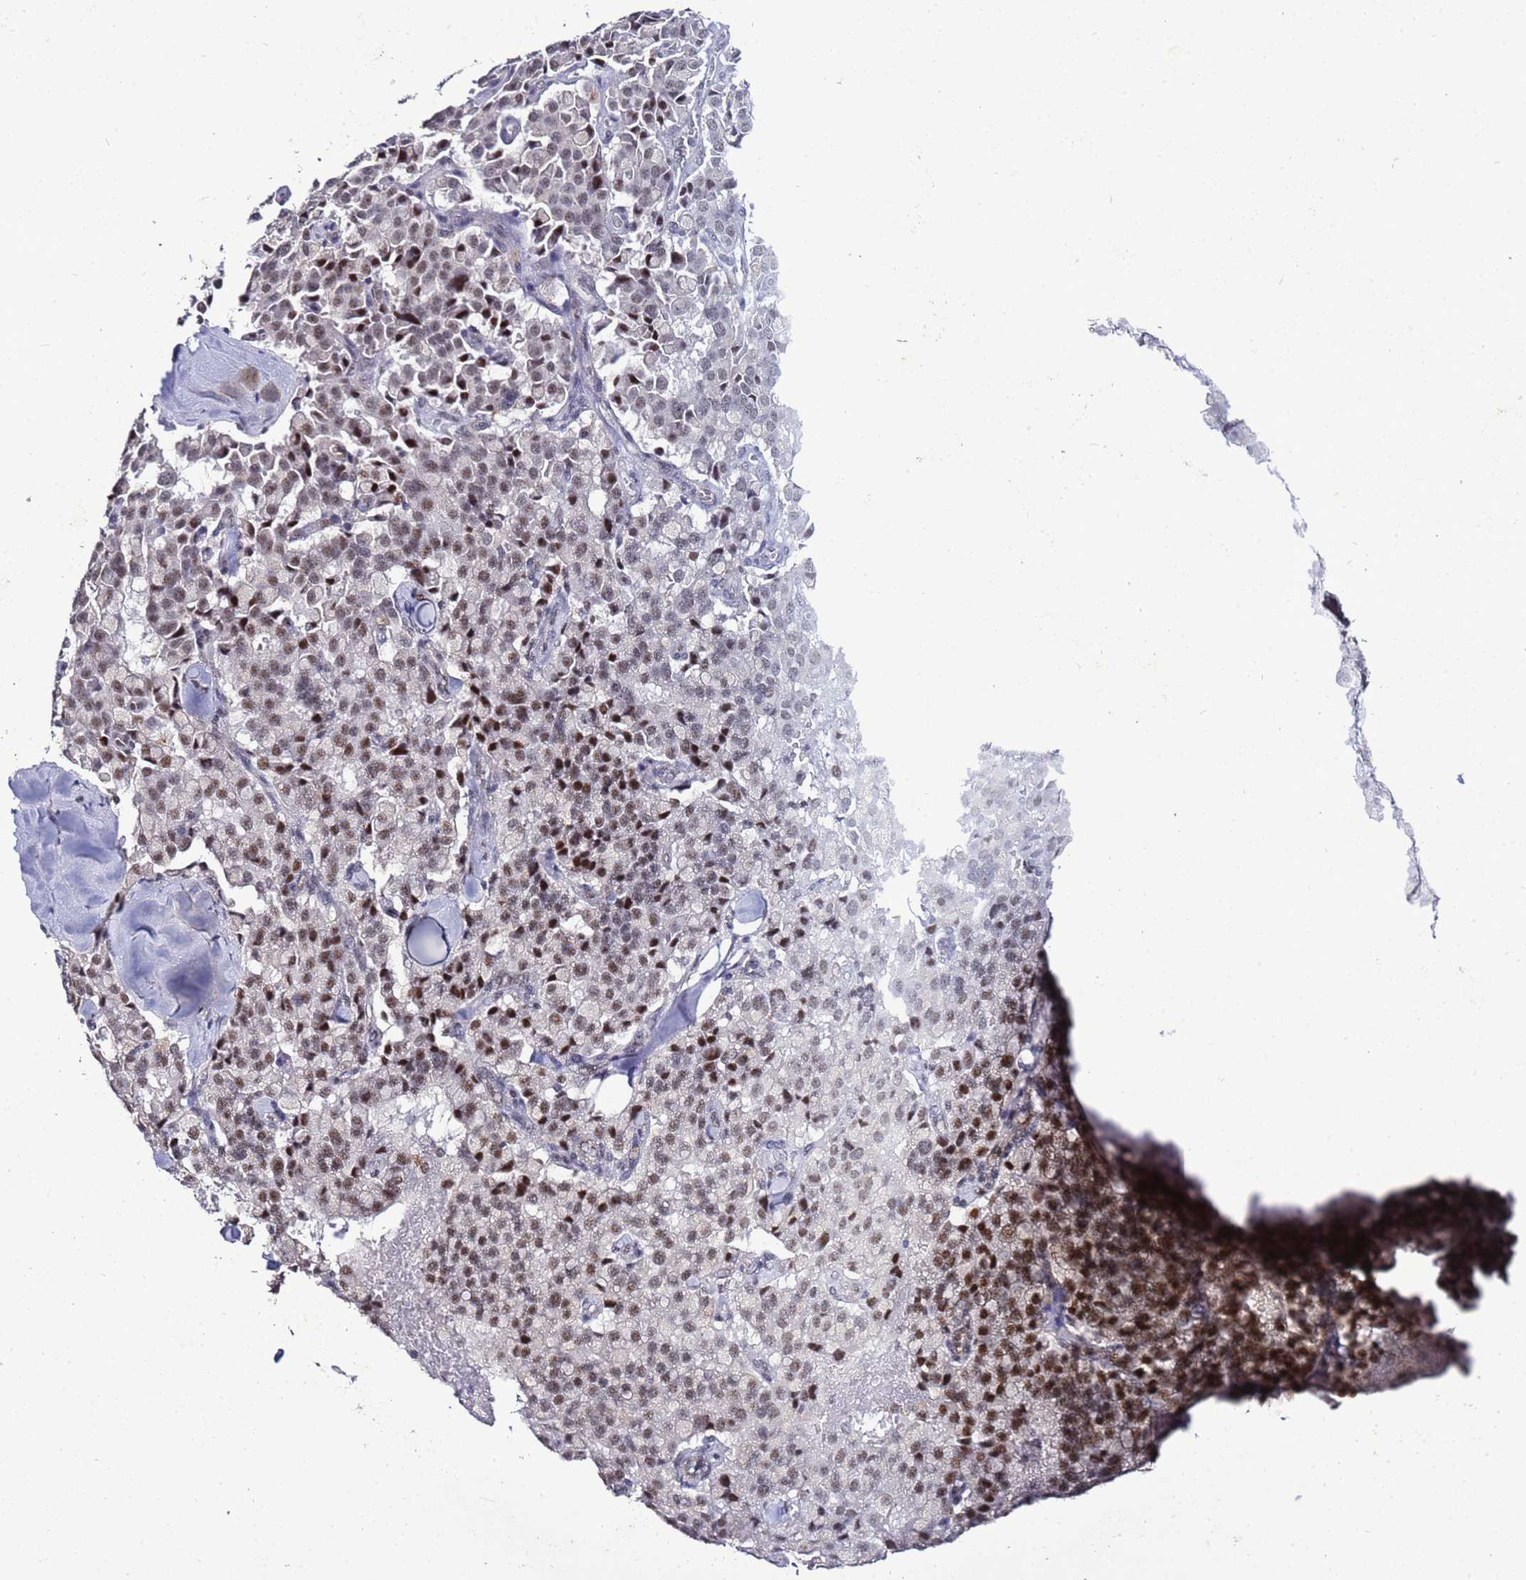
{"staining": {"intensity": "moderate", "quantity": "<25%", "location": "nuclear"}, "tissue": "pancreatic cancer", "cell_type": "Tumor cells", "image_type": "cancer", "snomed": [{"axis": "morphology", "description": "Adenocarcinoma, NOS"}, {"axis": "topography", "description": "Pancreas"}], "caption": "Moderate nuclear protein expression is appreciated in about <25% of tumor cells in pancreatic cancer.", "gene": "PSMA7", "patient": {"sex": "male", "age": 65}}